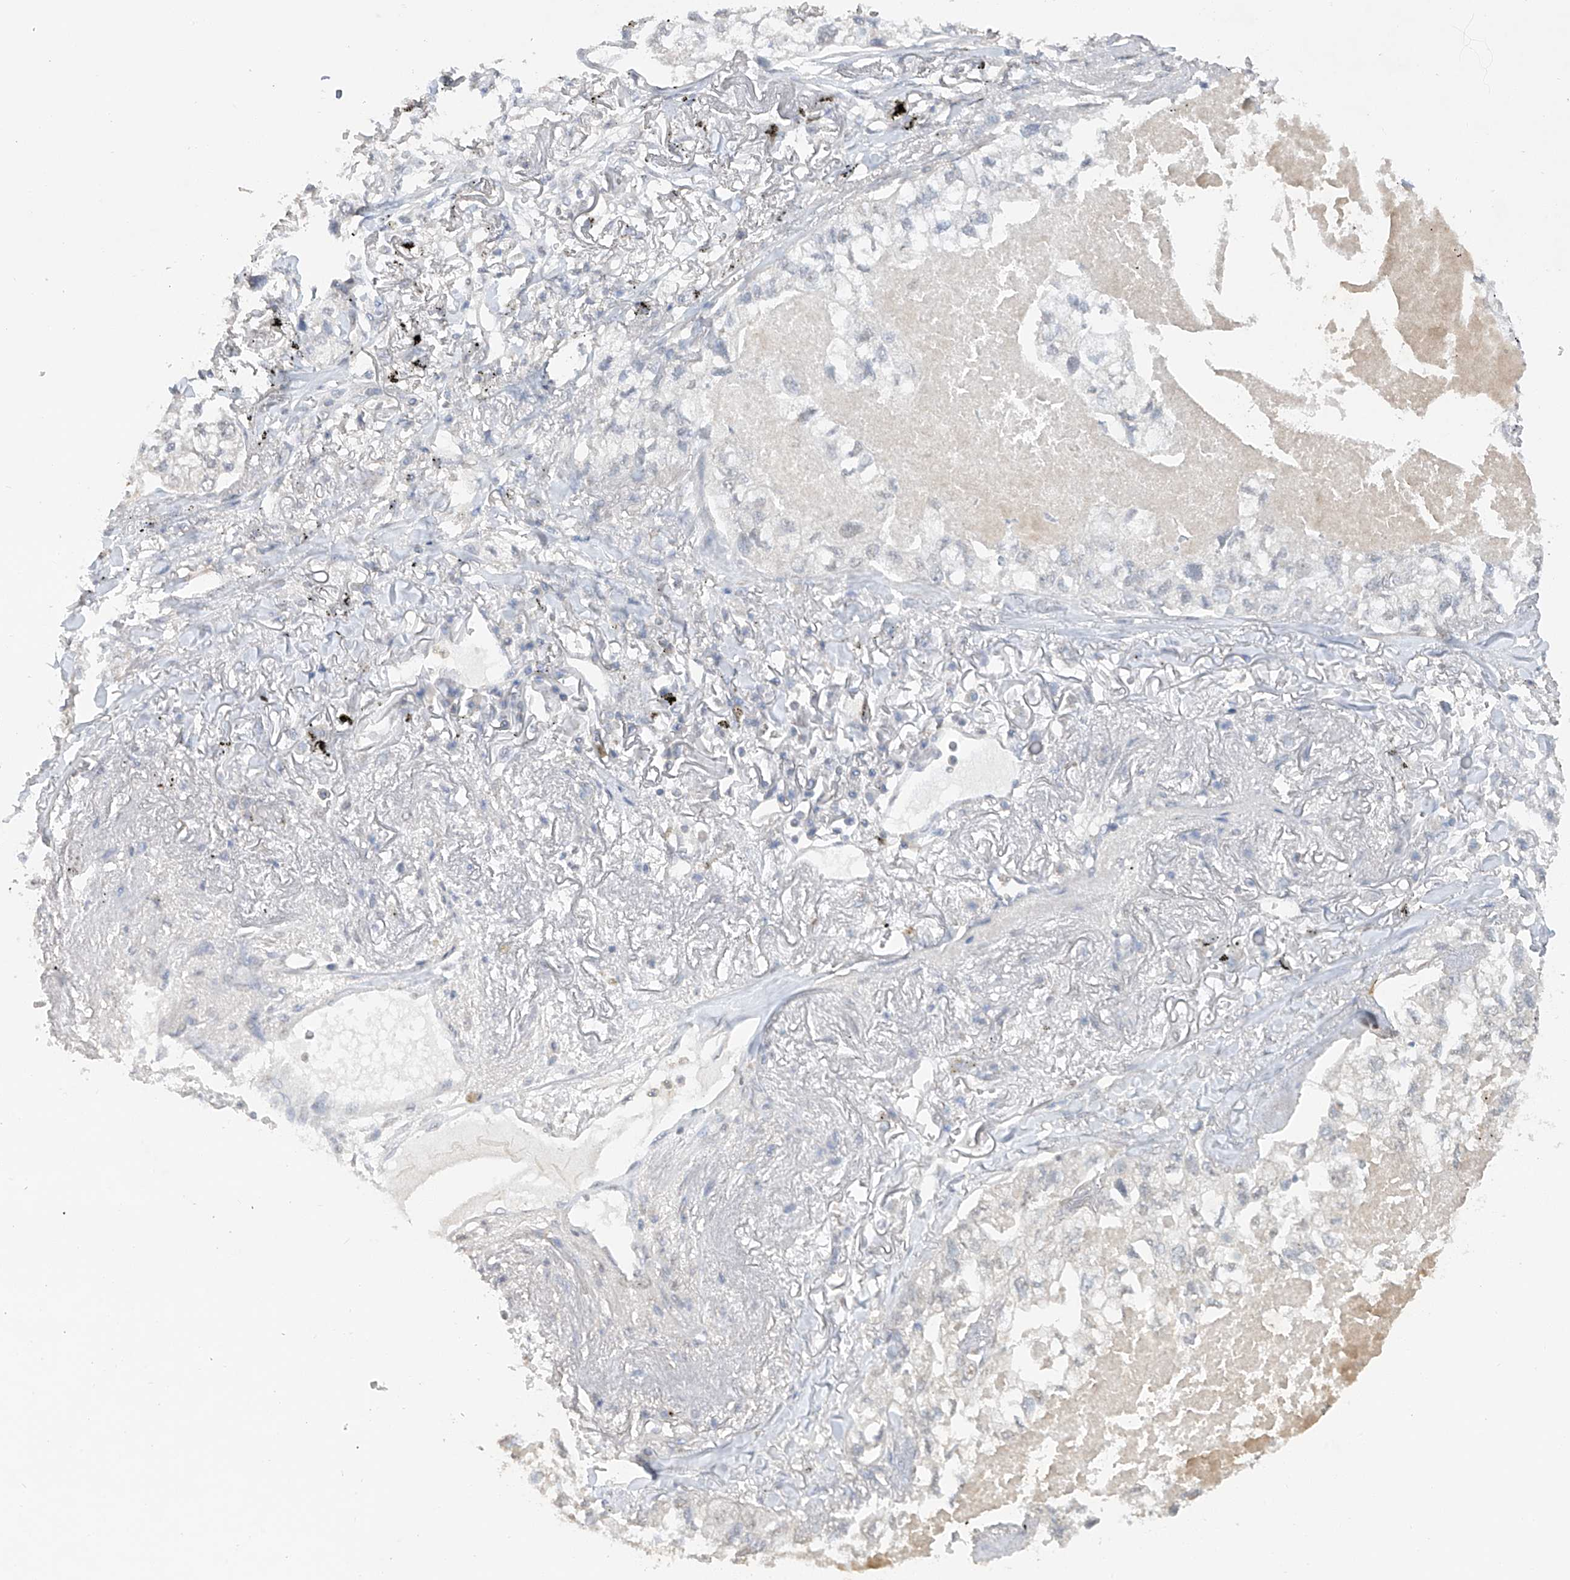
{"staining": {"intensity": "negative", "quantity": "none", "location": "none"}, "tissue": "lung cancer", "cell_type": "Tumor cells", "image_type": "cancer", "snomed": [{"axis": "morphology", "description": "Adenocarcinoma, NOS"}, {"axis": "topography", "description": "Lung"}], "caption": "A photomicrograph of lung cancer stained for a protein demonstrates no brown staining in tumor cells.", "gene": "HAS3", "patient": {"sex": "male", "age": 65}}